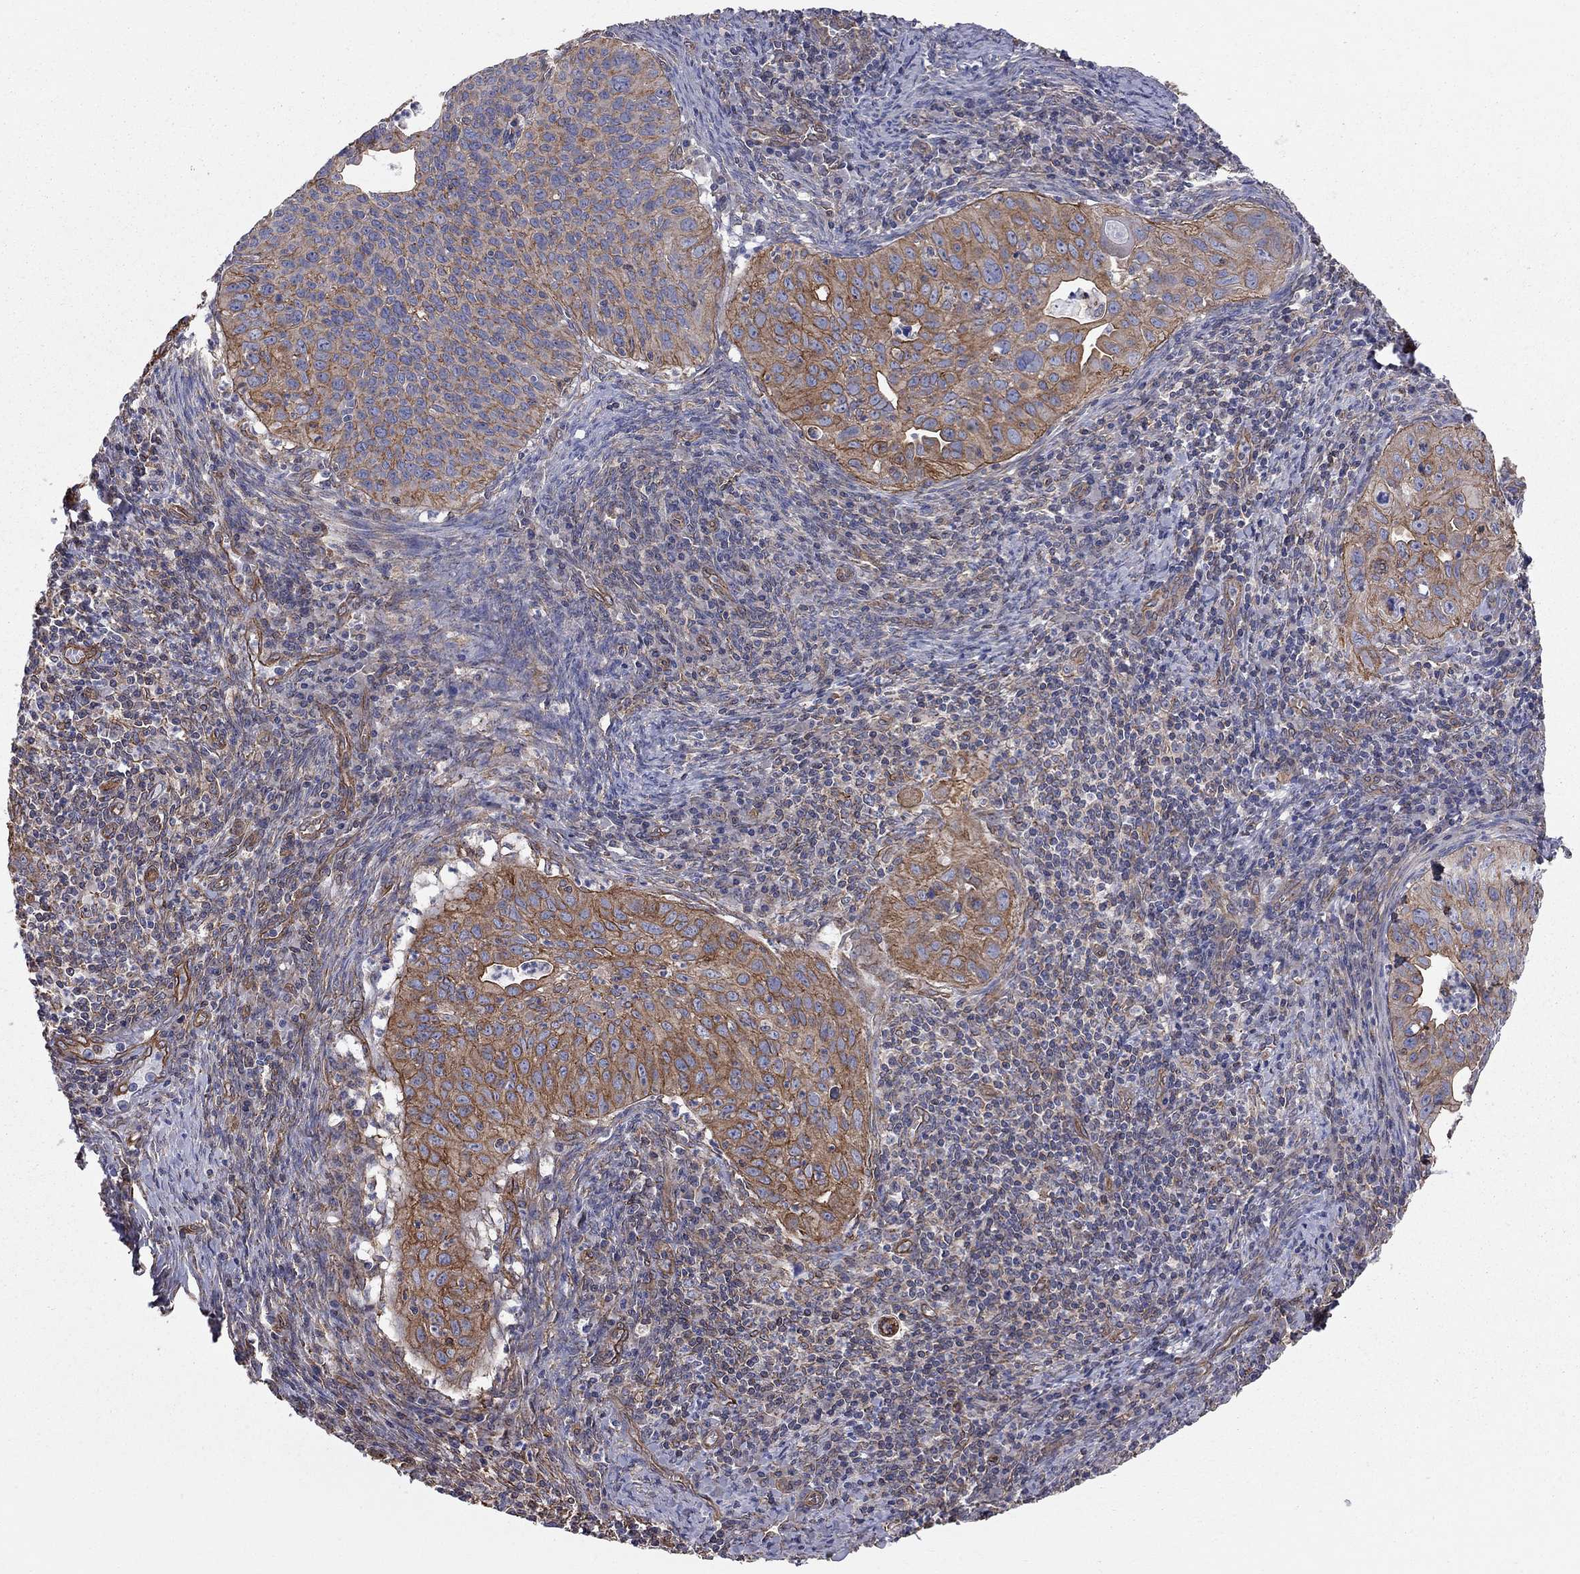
{"staining": {"intensity": "strong", "quantity": "25%-75%", "location": "cytoplasmic/membranous"}, "tissue": "cervical cancer", "cell_type": "Tumor cells", "image_type": "cancer", "snomed": [{"axis": "morphology", "description": "Squamous cell carcinoma, NOS"}, {"axis": "topography", "description": "Cervix"}], "caption": "High-power microscopy captured an immunohistochemistry (IHC) photomicrograph of cervical cancer, revealing strong cytoplasmic/membranous staining in approximately 25%-75% of tumor cells. The protein is stained brown, and the nuclei are stained in blue (DAB IHC with brightfield microscopy, high magnification).", "gene": "BICDL2", "patient": {"sex": "female", "age": 26}}